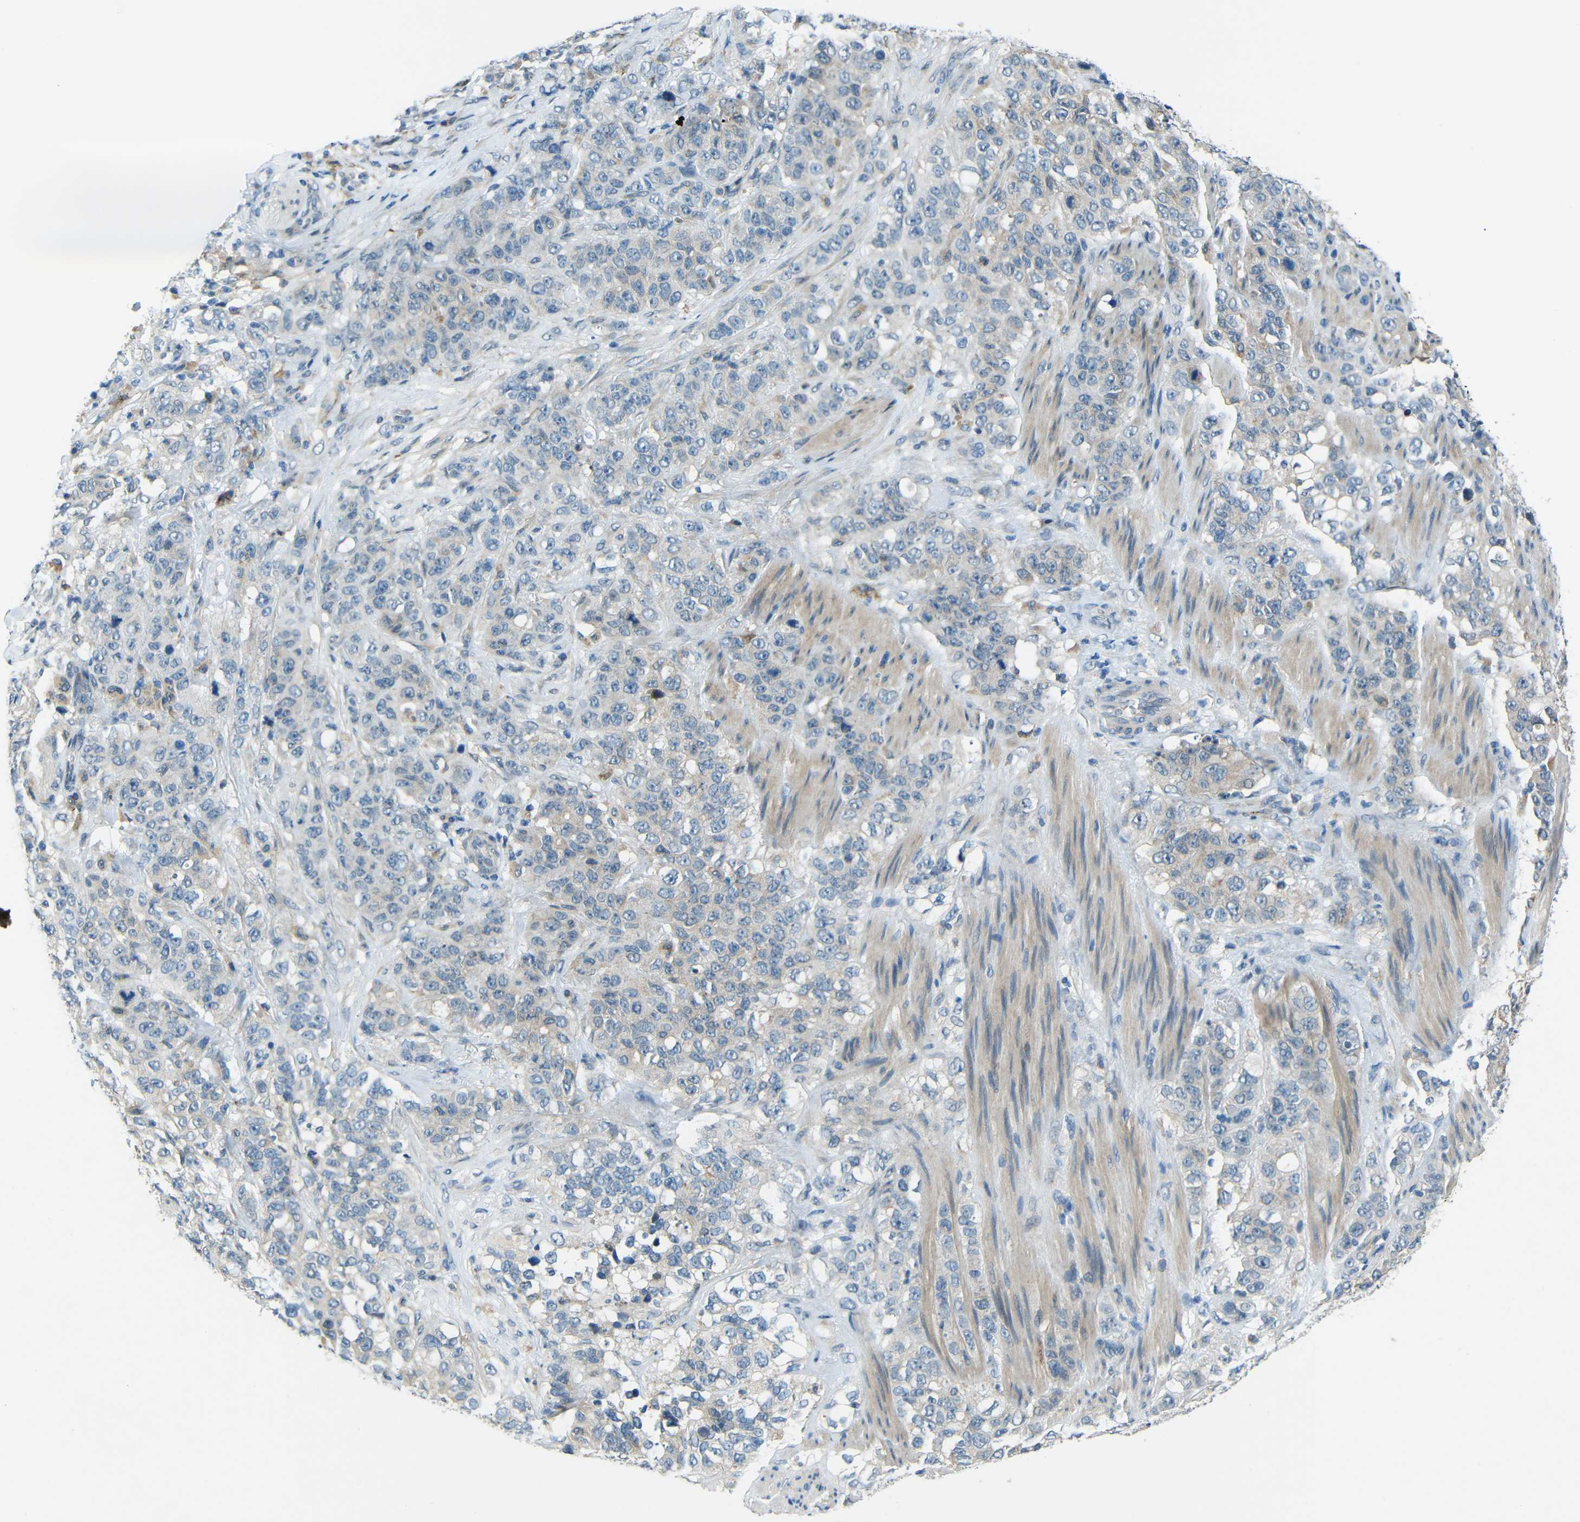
{"staining": {"intensity": "weak", "quantity": "<25%", "location": "cytoplasmic/membranous"}, "tissue": "stomach cancer", "cell_type": "Tumor cells", "image_type": "cancer", "snomed": [{"axis": "morphology", "description": "Adenocarcinoma, NOS"}, {"axis": "topography", "description": "Stomach"}], "caption": "Immunohistochemistry of stomach cancer exhibits no staining in tumor cells.", "gene": "ANKRD22", "patient": {"sex": "male", "age": 48}}